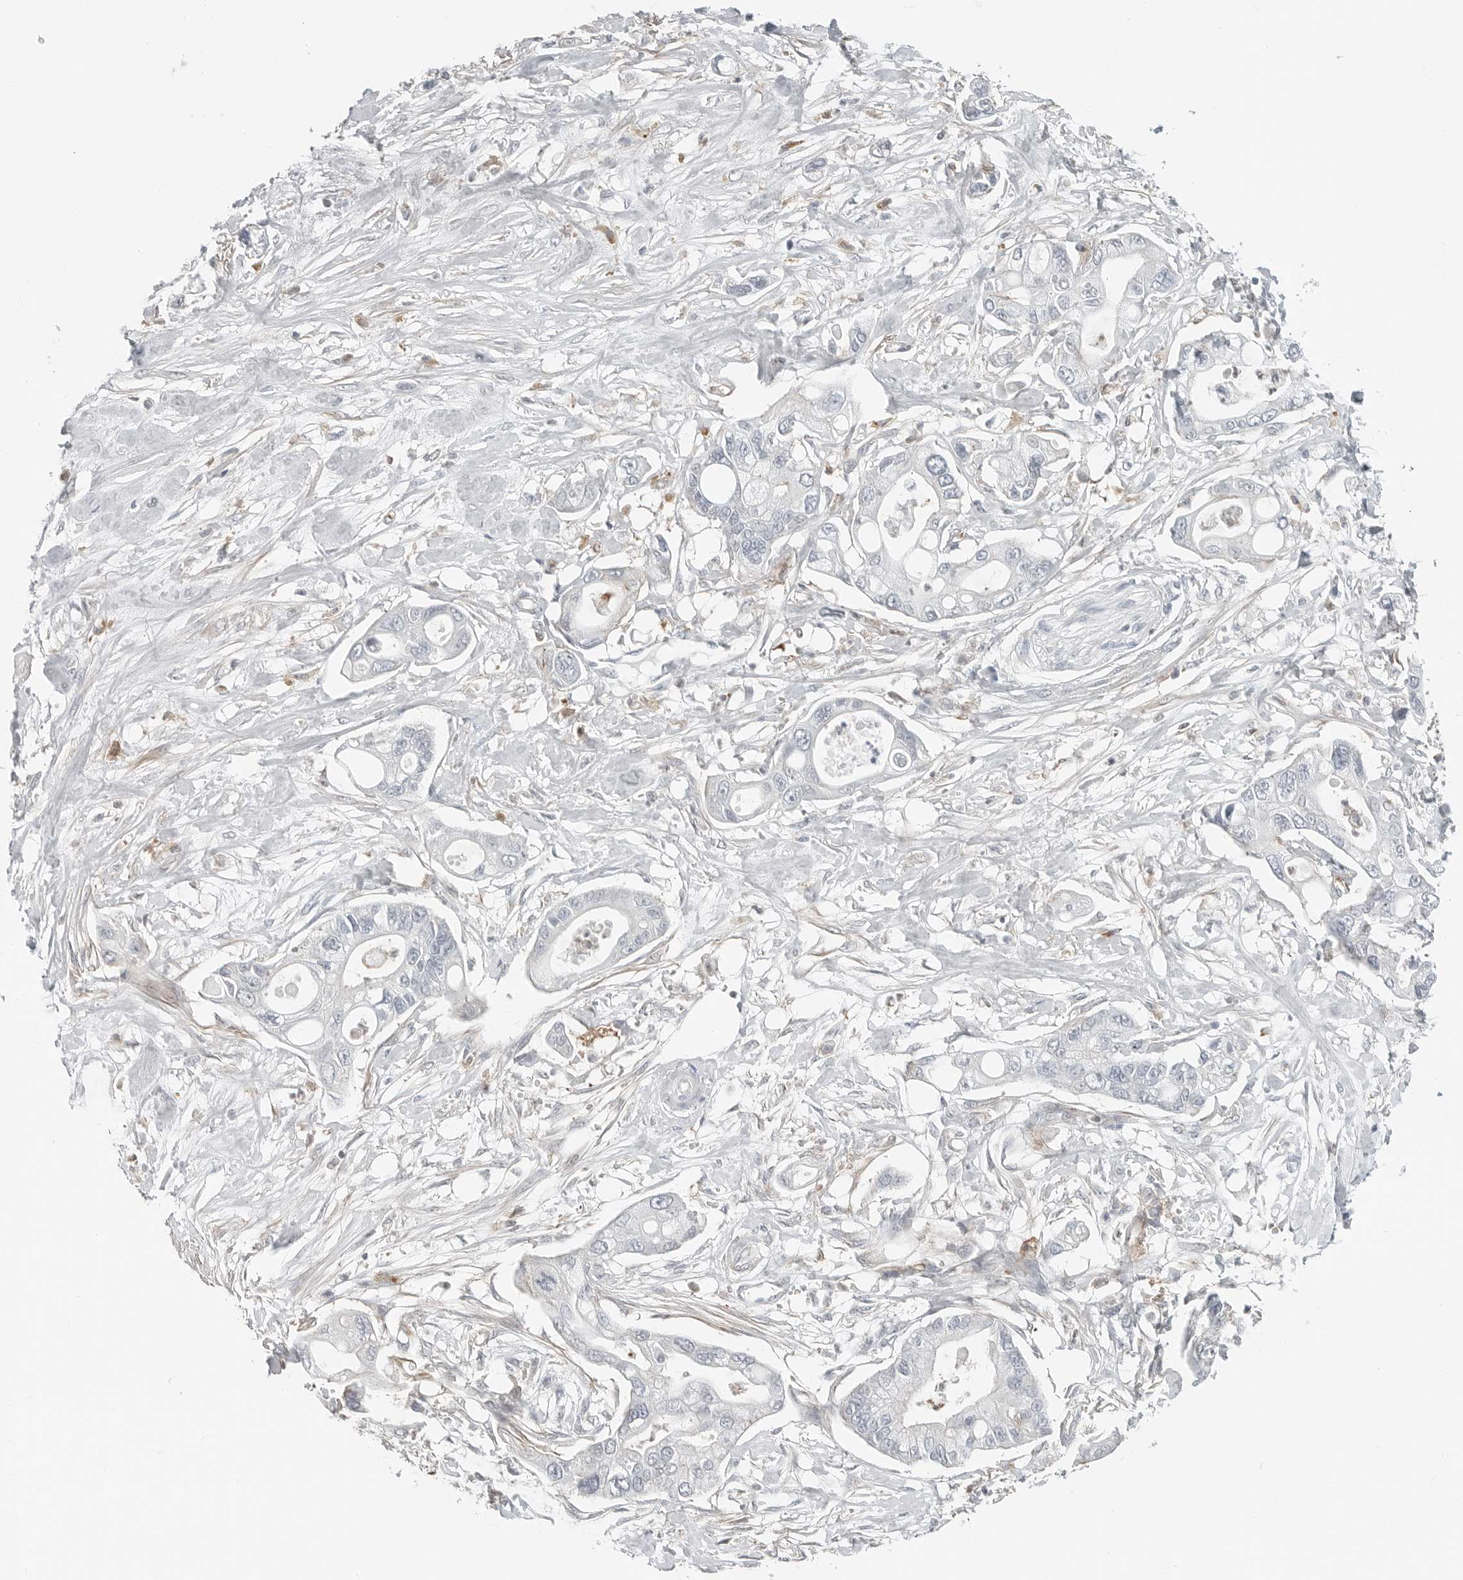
{"staining": {"intensity": "negative", "quantity": "none", "location": "none"}, "tissue": "pancreatic cancer", "cell_type": "Tumor cells", "image_type": "cancer", "snomed": [{"axis": "morphology", "description": "Adenocarcinoma, NOS"}, {"axis": "topography", "description": "Pancreas"}], "caption": "Adenocarcinoma (pancreatic) was stained to show a protein in brown. There is no significant positivity in tumor cells.", "gene": "LEFTY2", "patient": {"sex": "male", "age": 68}}